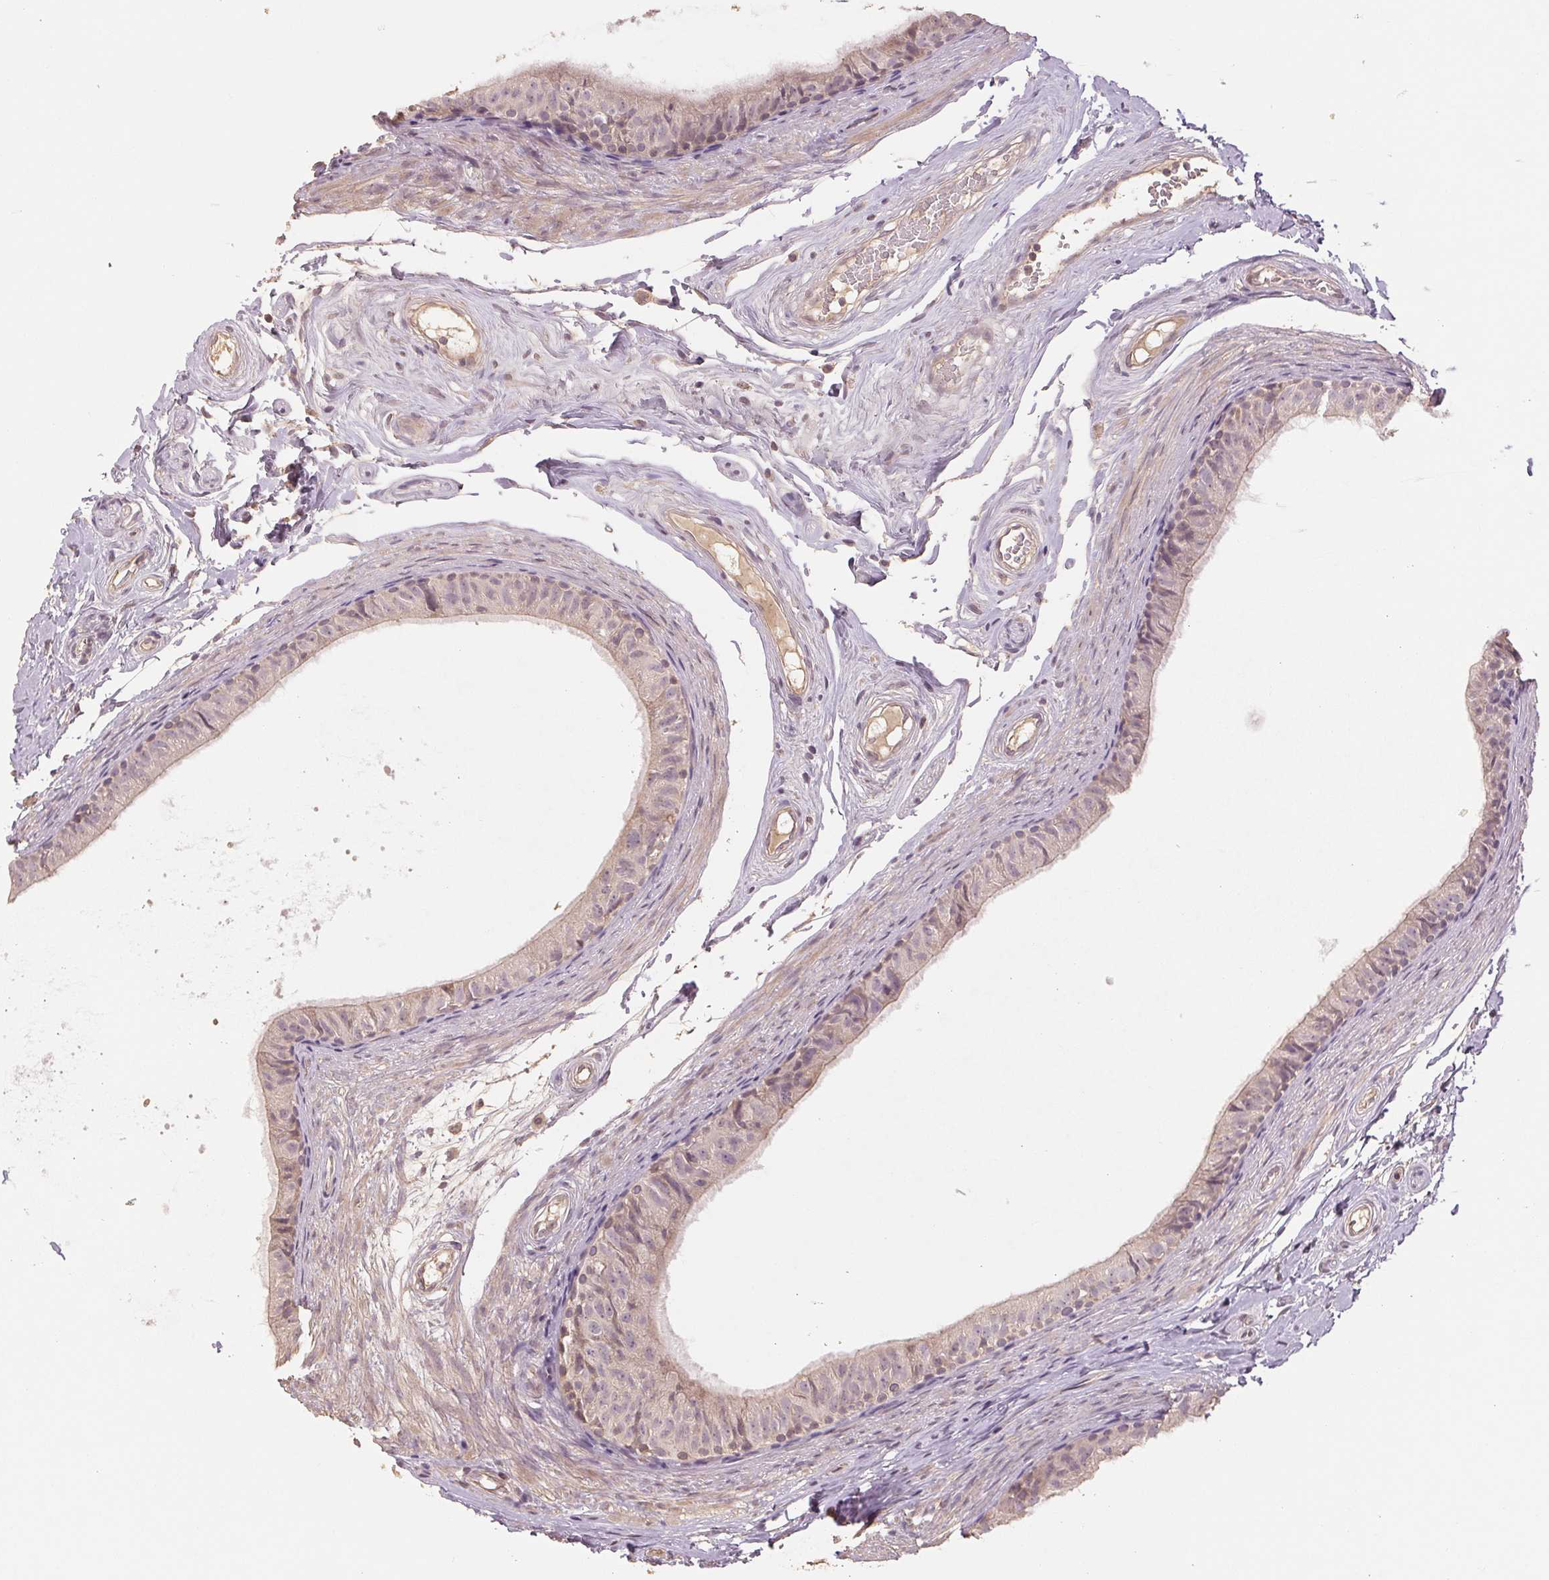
{"staining": {"intensity": "moderate", "quantity": "<25%", "location": "cytoplasmic/membranous"}, "tissue": "epididymis", "cell_type": "Glandular cells", "image_type": "normal", "snomed": [{"axis": "morphology", "description": "Normal tissue, NOS"}, {"axis": "topography", "description": "Epididymis"}], "caption": "Immunohistochemistry image of unremarkable human epididymis stained for a protein (brown), which displays low levels of moderate cytoplasmic/membranous staining in approximately <25% of glandular cells.", "gene": "COX14", "patient": {"sex": "male", "age": 45}}